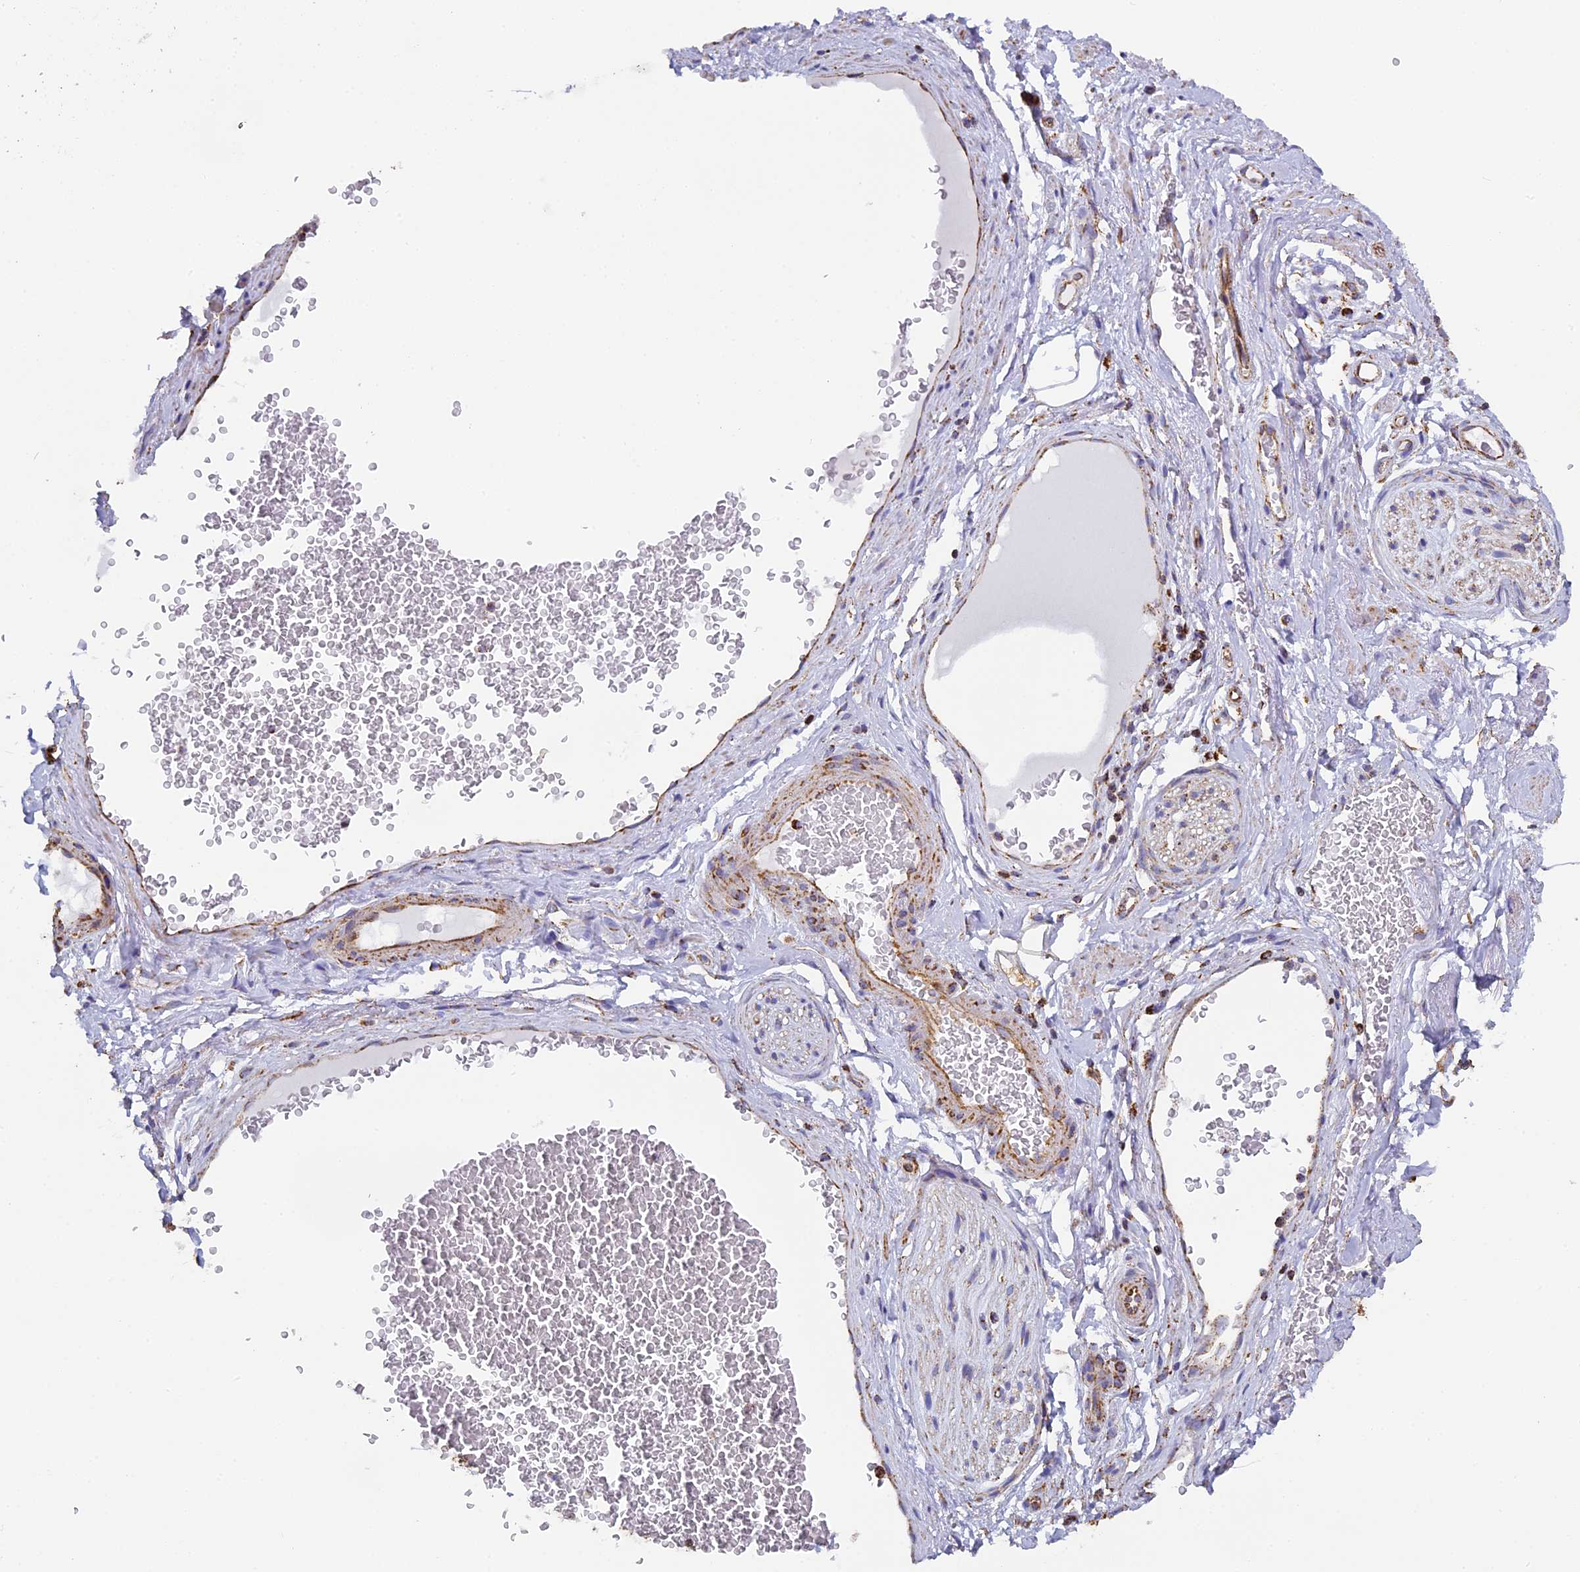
{"staining": {"intensity": "weak", "quantity": ">75%", "location": "cytoplasmic/membranous"}, "tissue": "adipose tissue", "cell_type": "Adipocytes", "image_type": "normal", "snomed": [{"axis": "morphology", "description": "Normal tissue, NOS"}, {"axis": "morphology", "description": "Adenocarcinoma, NOS"}, {"axis": "topography", "description": "Rectum"}, {"axis": "topography", "description": "Vagina"}, {"axis": "topography", "description": "Peripheral nerve tissue"}], "caption": "Immunohistochemical staining of benign adipose tissue shows weak cytoplasmic/membranous protein staining in about >75% of adipocytes.", "gene": "STK17A", "patient": {"sex": "female", "age": 71}}